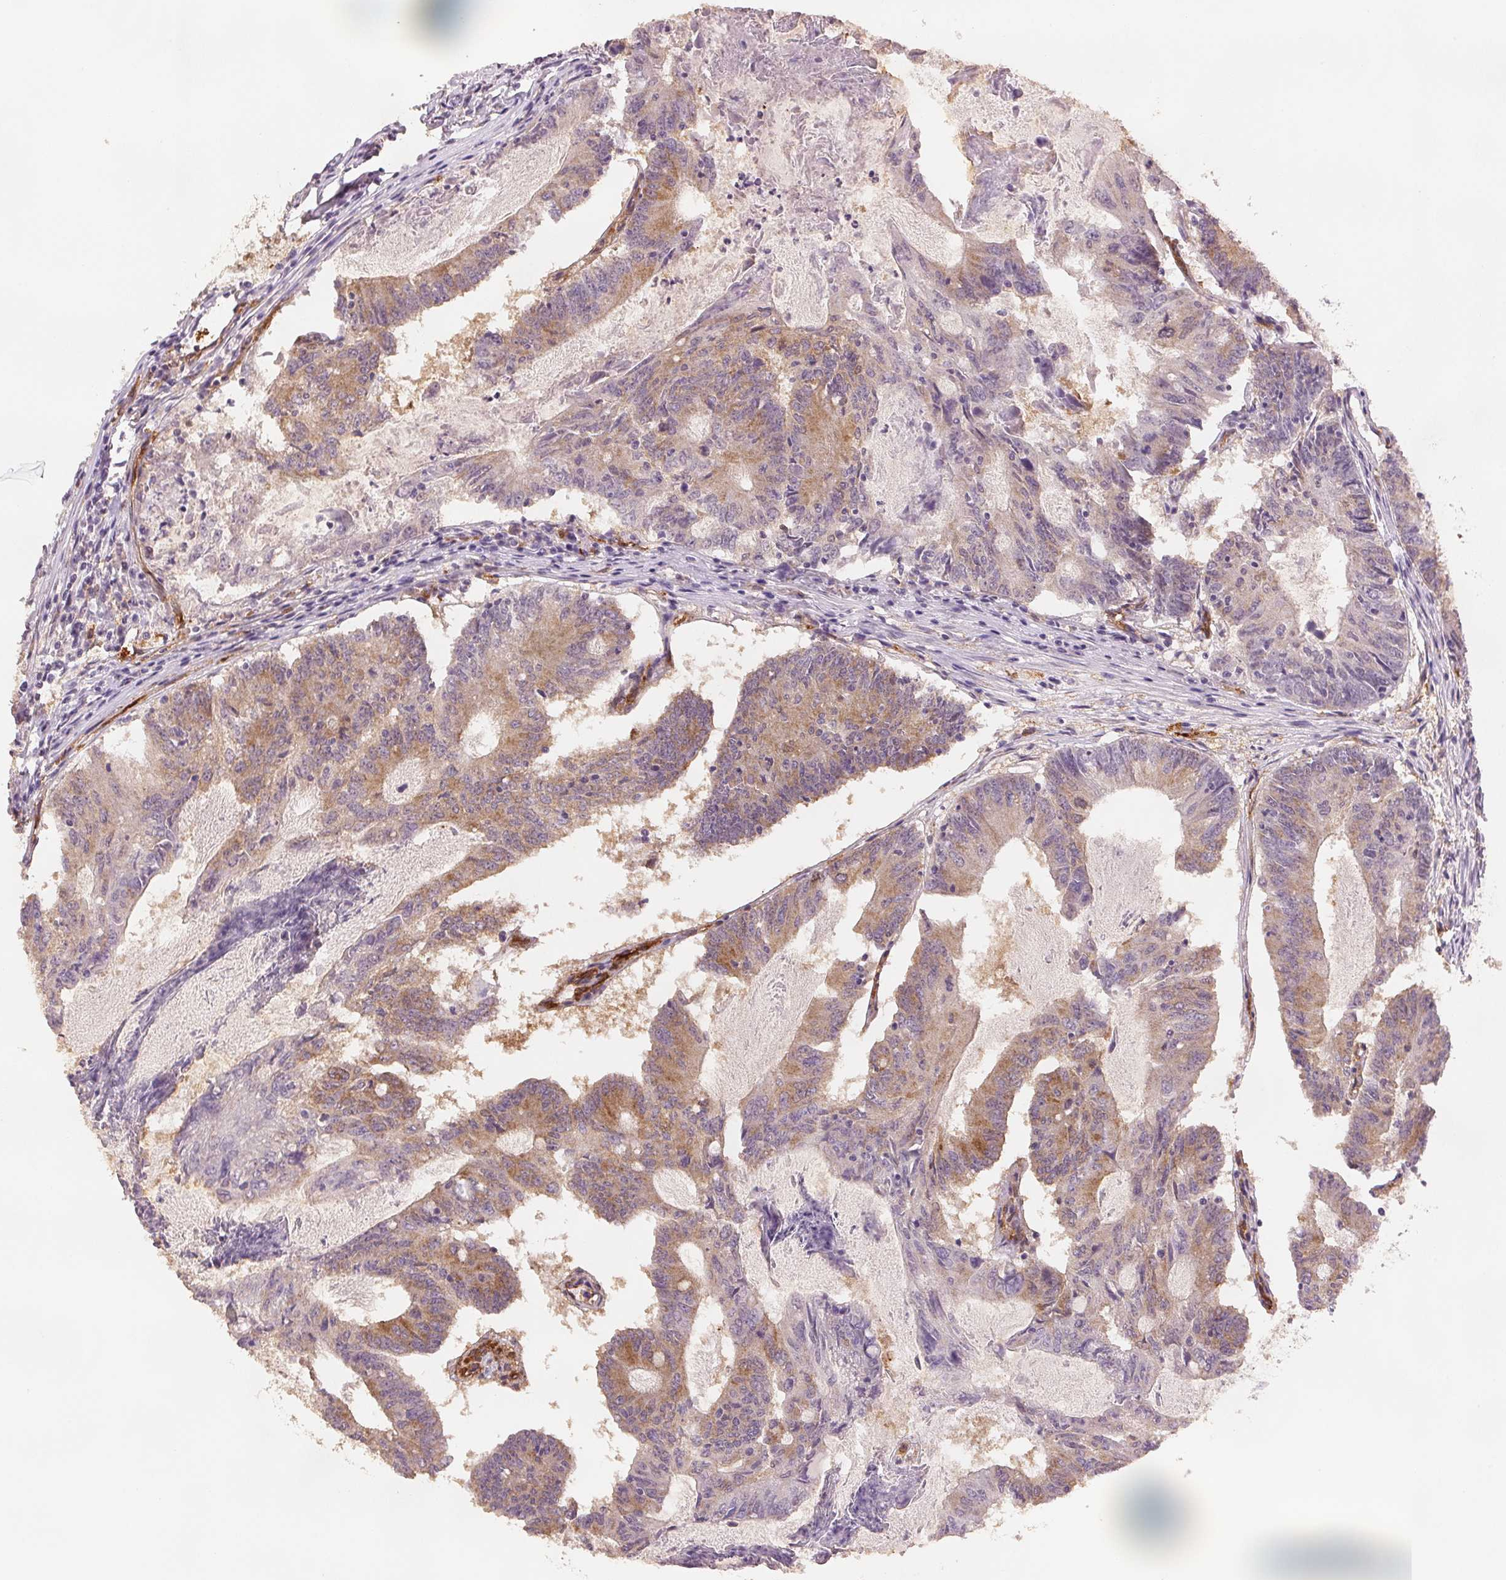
{"staining": {"intensity": "moderate", "quantity": "25%-75%", "location": "cytoplasmic/membranous"}, "tissue": "colorectal cancer", "cell_type": "Tumor cells", "image_type": "cancer", "snomed": [{"axis": "morphology", "description": "Adenocarcinoma, NOS"}, {"axis": "topography", "description": "Colon"}], "caption": "Immunohistochemical staining of human colorectal cancer (adenocarcinoma) demonstrates moderate cytoplasmic/membranous protein expression in approximately 25%-75% of tumor cells.", "gene": "DIAPH2", "patient": {"sex": "female", "age": 70}}